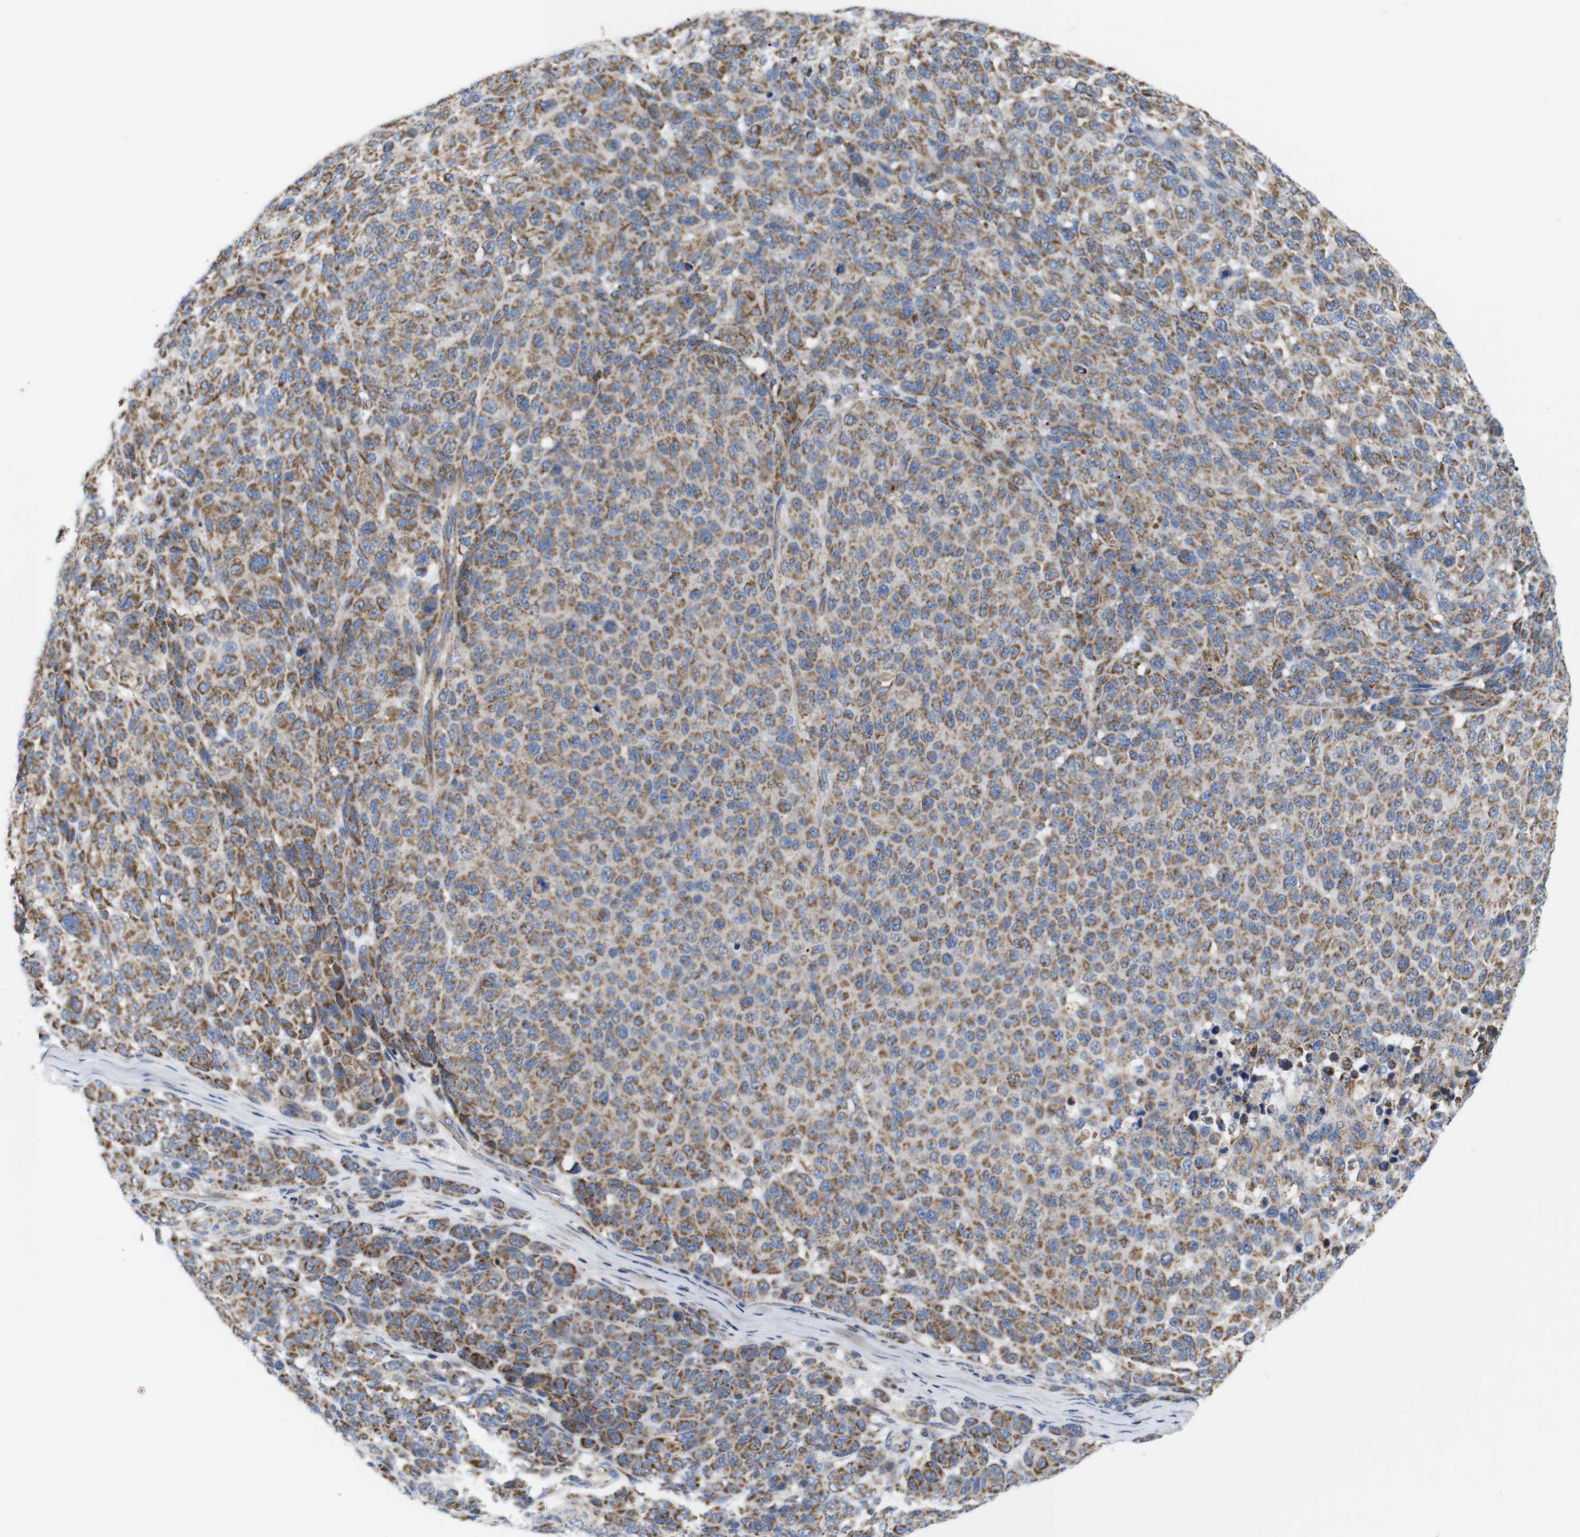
{"staining": {"intensity": "moderate", "quantity": ">75%", "location": "cytoplasmic/membranous"}, "tissue": "melanoma", "cell_type": "Tumor cells", "image_type": "cancer", "snomed": [{"axis": "morphology", "description": "Malignant melanoma, NOS"}, {"axis": "topography", "description": "Skin"}], "caption": "This image reveals IHC staining of malignant melanoma, with medium moderate cytoplasmic/membranous staining in approximately >75% of tumor cells.", "gene": "FAM171B", "patient": {"sex": "male", "age": 59}}